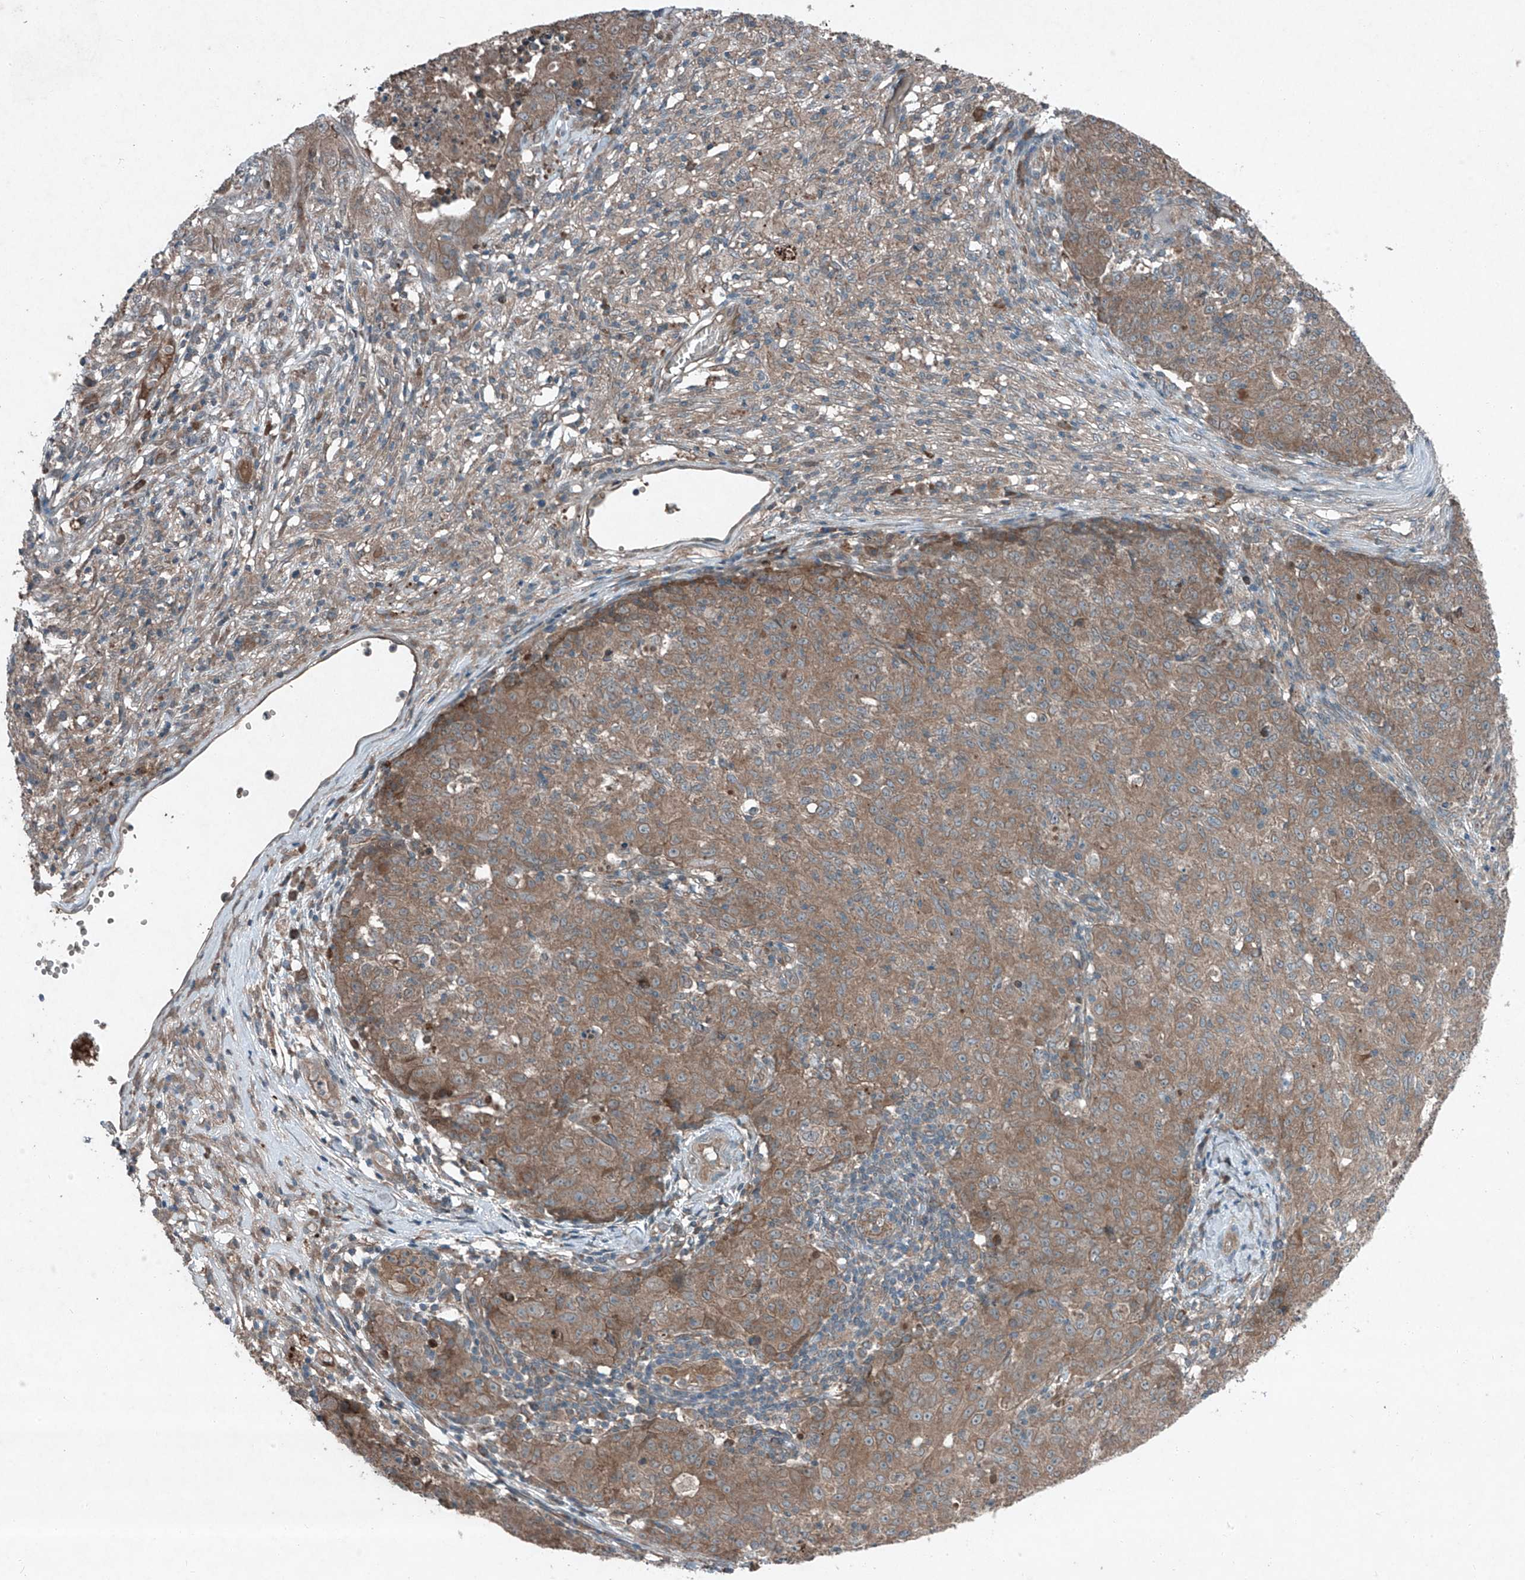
{"staining": {"intensity": "moderate", "quantity": "25%-75%", "location": "cytoplasmic/membranous"}, "tissue": "ovarian cancer", "cell_type": "Tumor cells", "image_type": "cancer", "snomed": [{"axis": "morphology", "description": "Carcinoma, endometroid"}, {"axis": "topography", "description": "Ovary"}], "caption": "Immunohistochemical staining of ovarian endometroid carcinoma reveals moderate cytoplasmic/membranous protein positivity in about 25%-75% of tumor cells. (Brightfield microscopy of DAB IHC at high magnification).", "gene": "FOXRED2", "patient": {"sex": "female", "age": 42}}